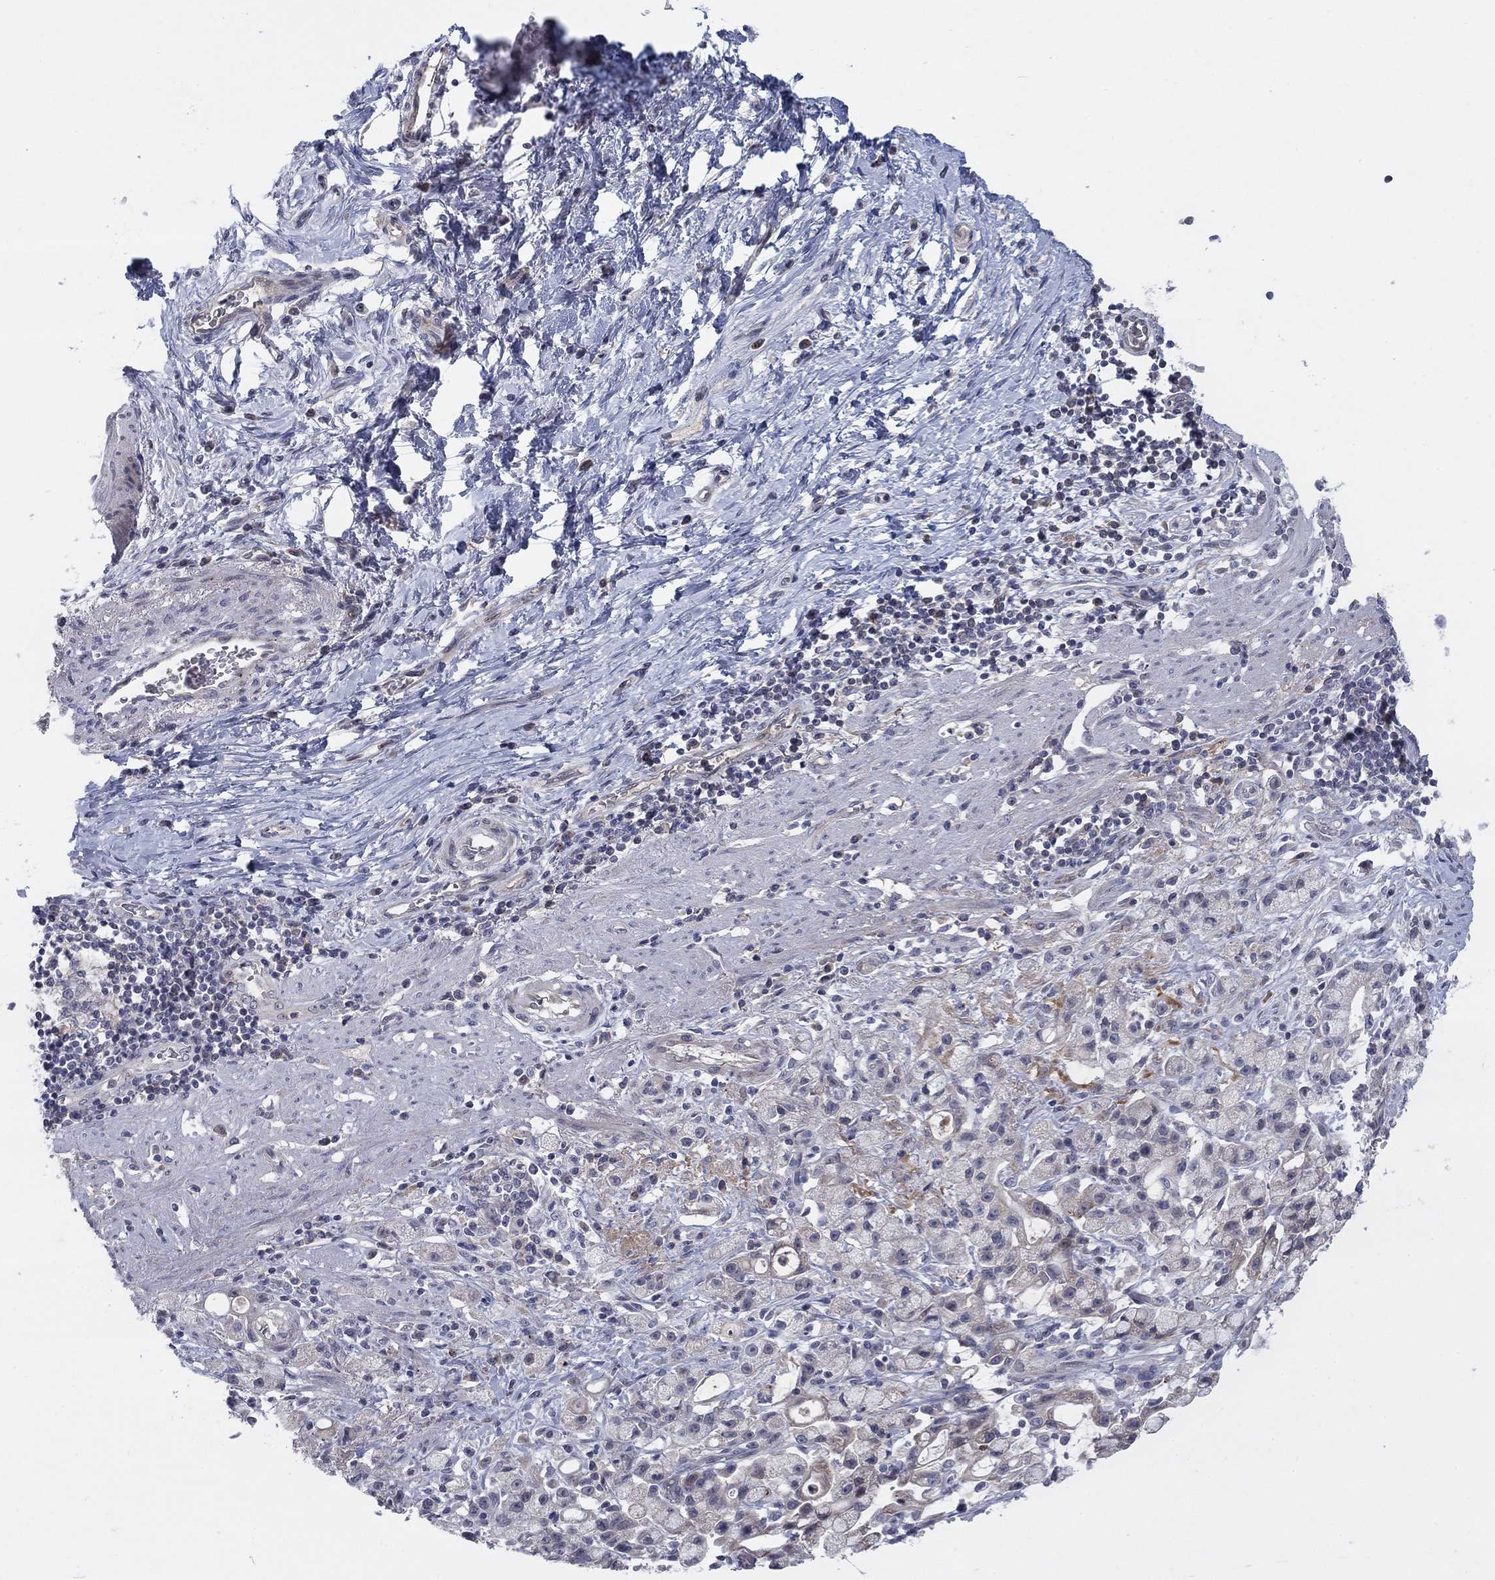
{"staining": {"intensity": "negative", "quantity": "none", "location": "none"}, "tissue": "stomach cancer", "cell_type": "Tumor cells", "image_type": "cancer", "snomed": [{"axis": "morphology", "description": "Adenocarcinoma, NOS"}, {"axis": "topography", "description": "Stomach"}], "caption": "An immunohistochemistry micrograph of adenocarcinoma (stomach) is shown. There is no staining in tumor cells of adenocarcinoma (stomach).", "gene": "AMN1", "patient": {"sex": "male", "age": 58}}